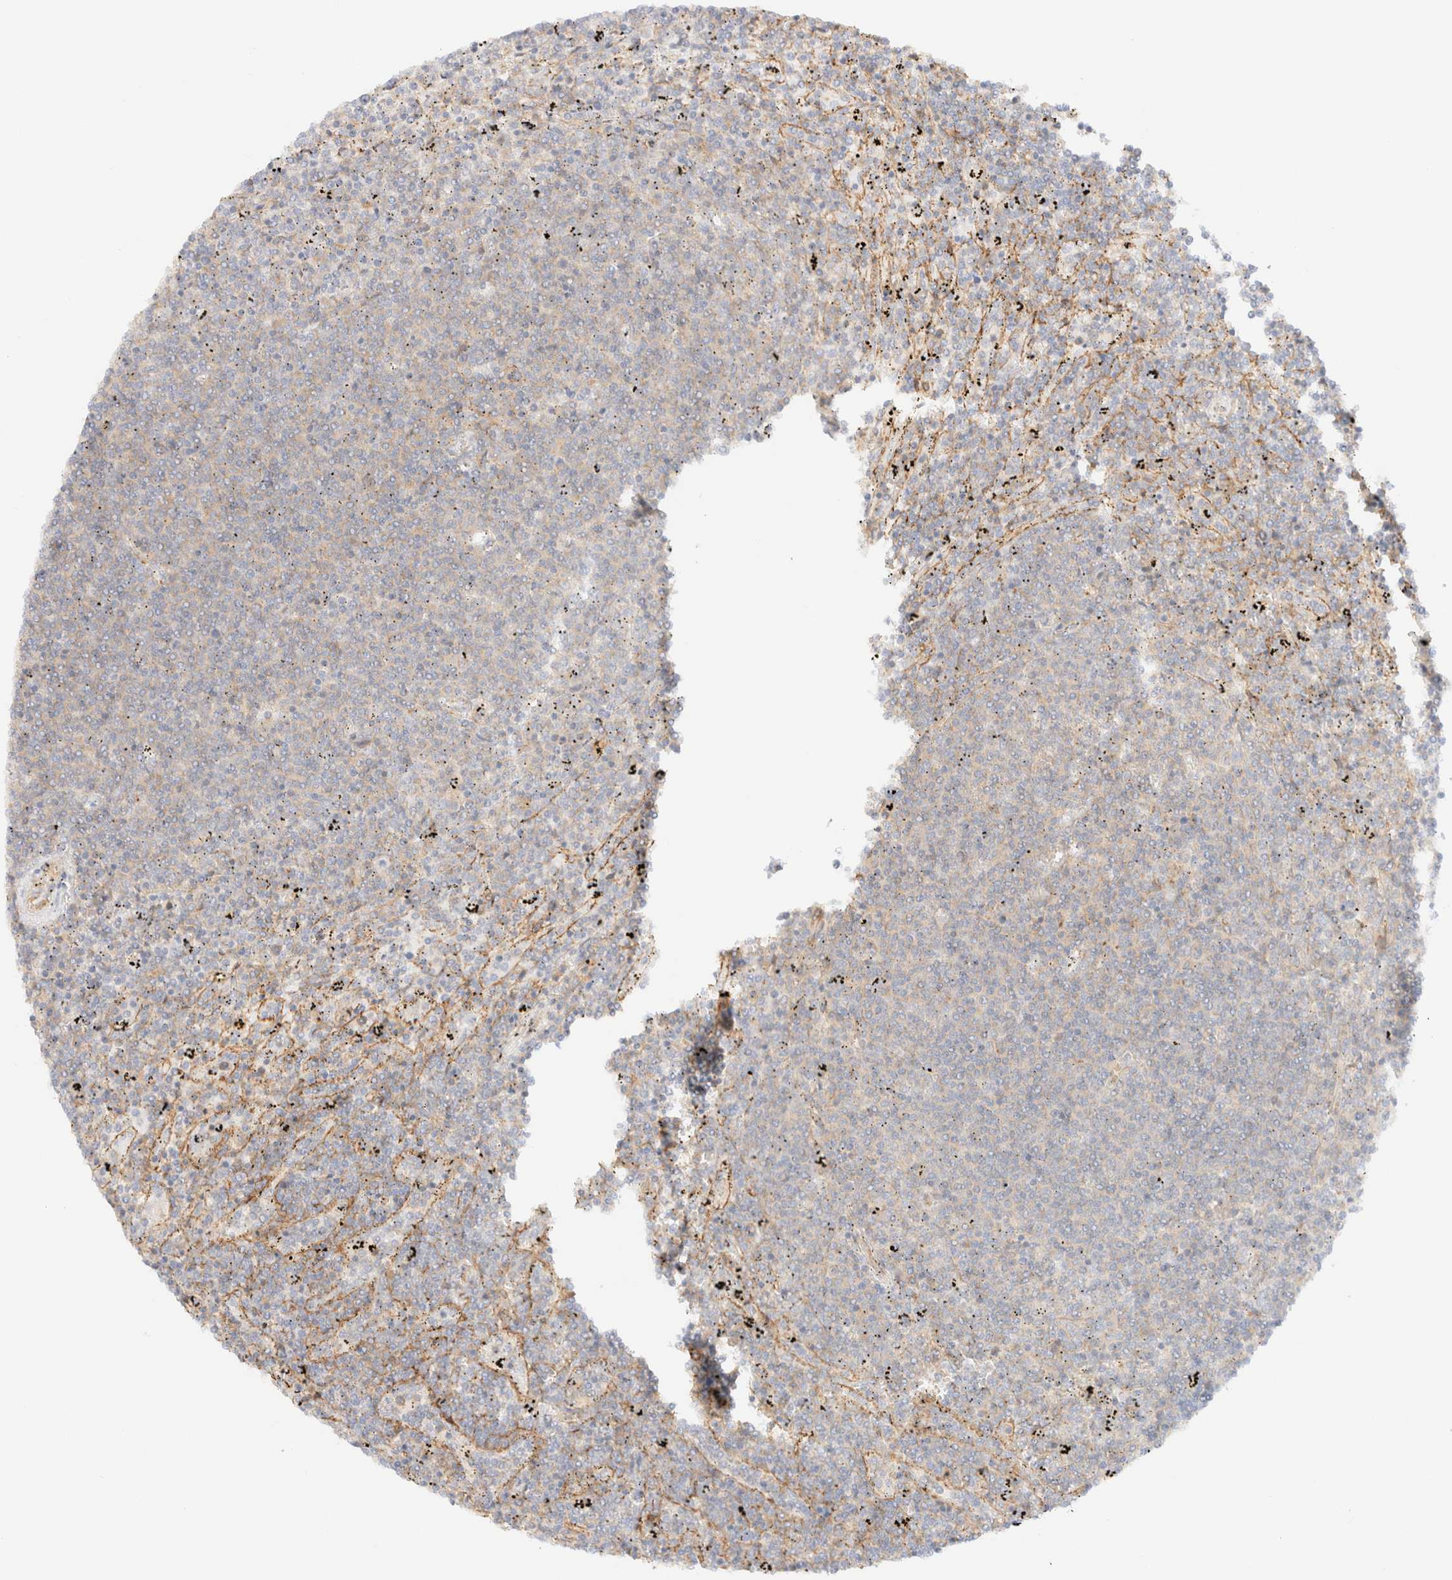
{"staining": {"intensity": "negative", "quantity": "none", "location": "none"}, "tissue": "lymphoma", "cell_type": "Tumor cells", "image_type": "cancer", "snomed": [{"axis": "morphology", "description": "Malignant lymphoma, non-Hodgkin's type, Low grade"}, {"axis": "topography", "description": "Spleen"}], "caption": "Immunohistochemistry (IHC) photomicrograph of neoplastic tissue: human malignant lymphoma, non-Hodgkin's type (low-grade) stained with DAB (3,3'-diaminobenzidine) demonstrates no significant protein positivity in tumor cells.", "gene": "MYO10", "patient": {"sex": "female", "age": 50}}